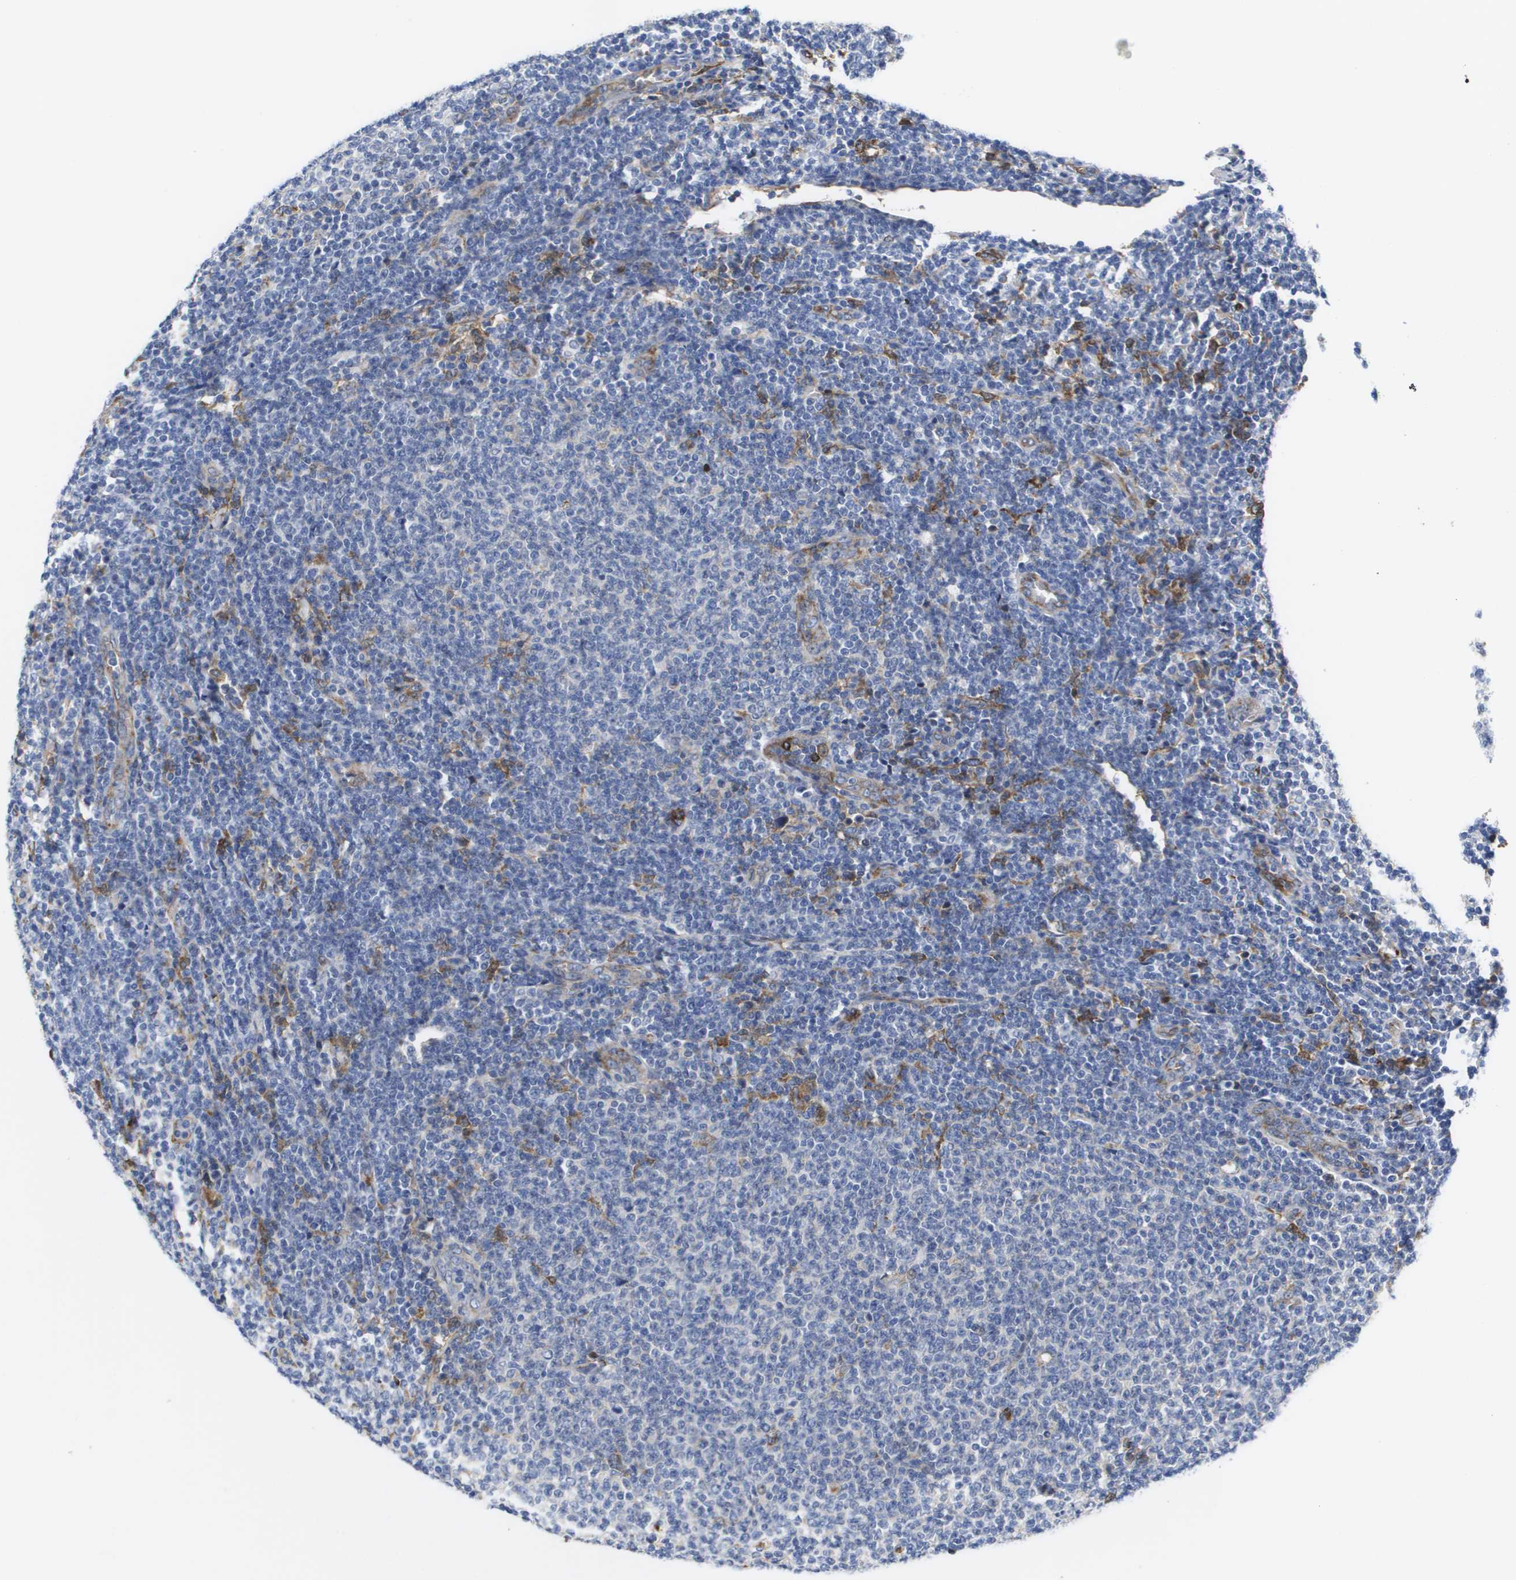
{"staining": {"intensity": "moderate", "quantity": "<25%", "location": "cytoplasmic/membranous"}, "tissue": "lymphoma", "cell_type": "Tumor cells", "image_type": "cancer", "snomed": [{"axis": "morphology", "description": "Malignant lymphoma, non-Hodgkin's type, Low grade"}, {"axis": "topography", "description": "Lymph node"}], "caption": "Human malignant lymphoma, non-Hodgkin's type (low-grade) stained with a protein marker shows moderate staining in tumor cells.", "gene": "SERPINC1", "patient": {"sex": "male", "age": 66}}